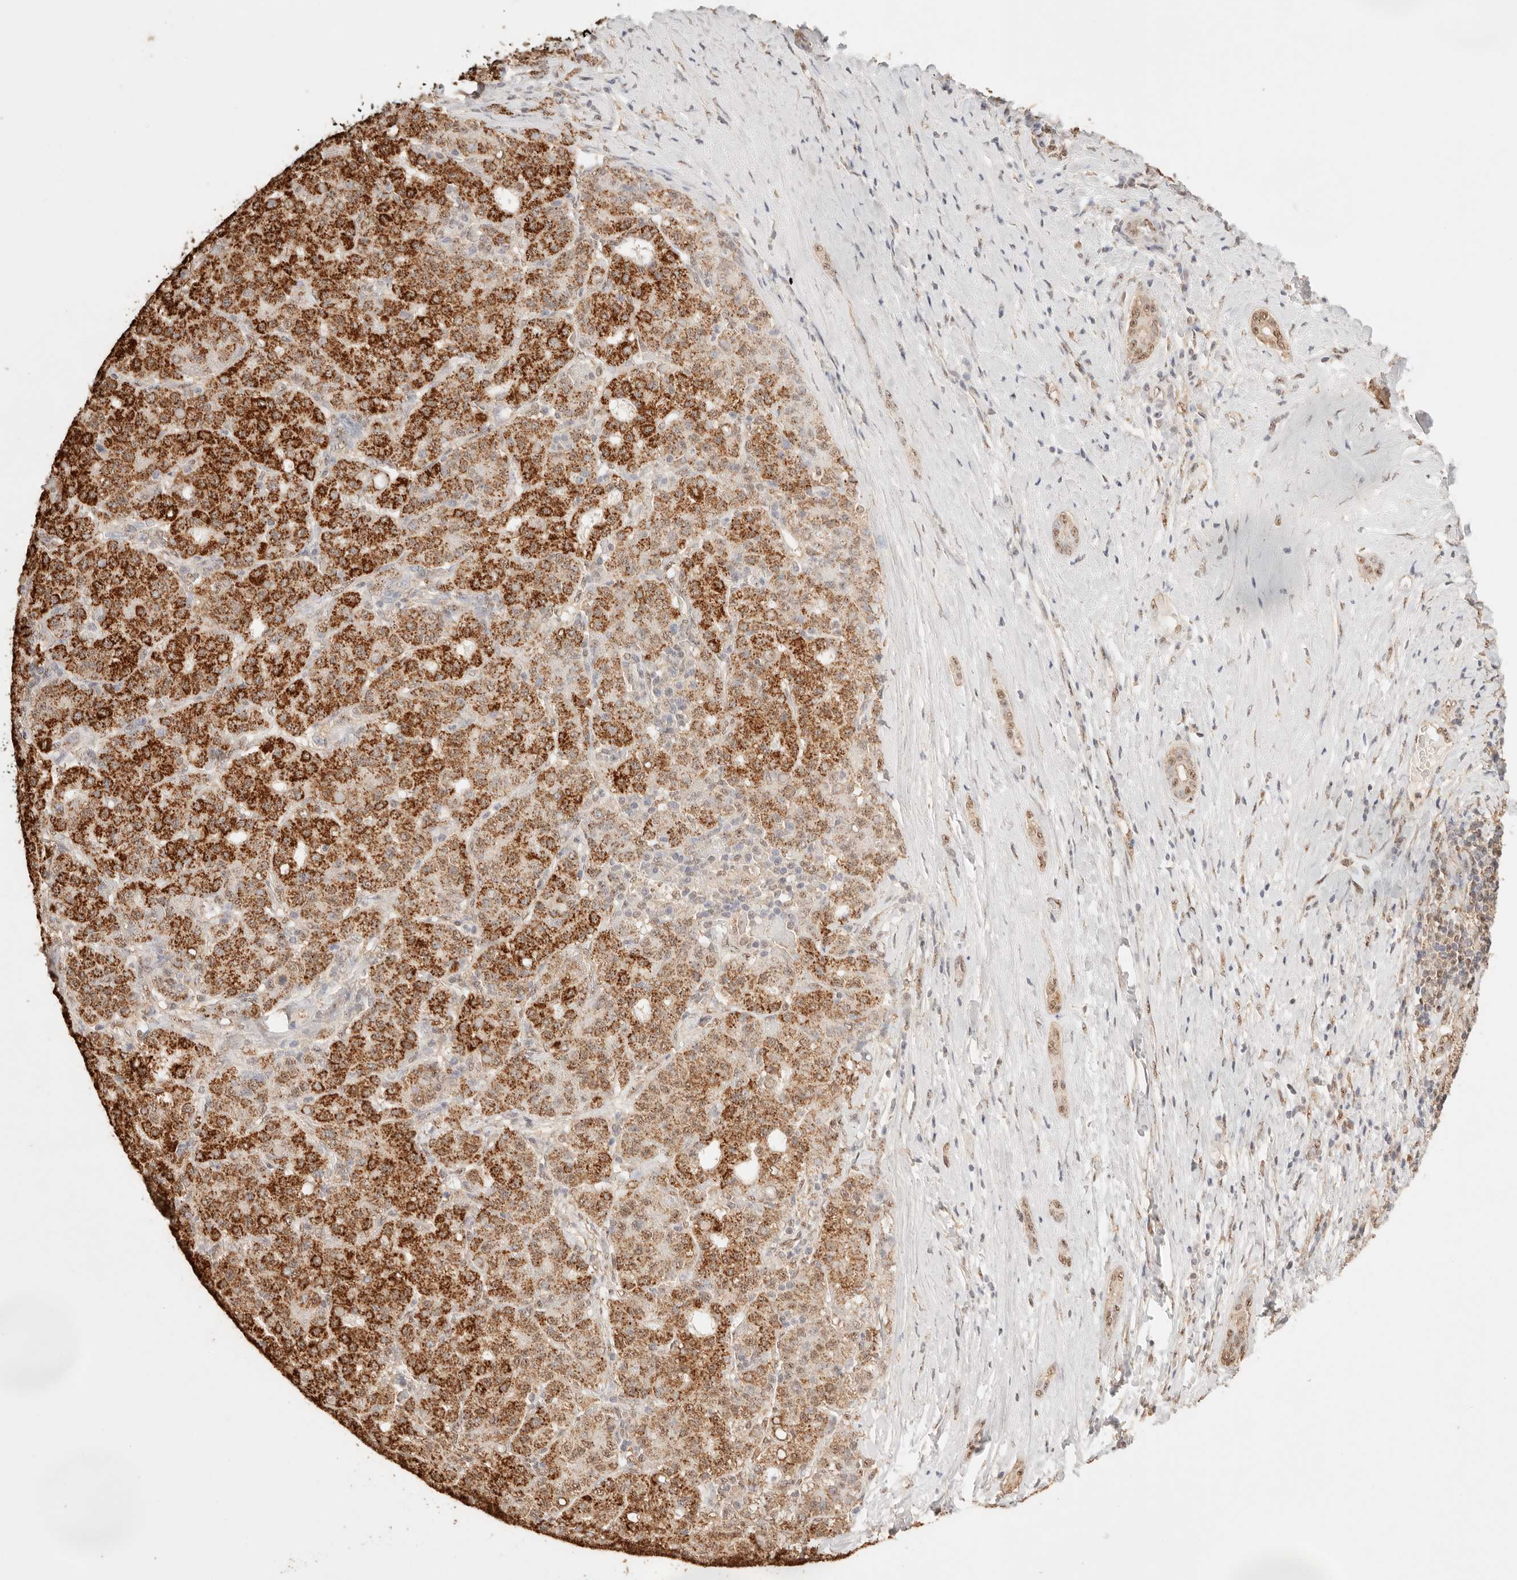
{"staining": {"intensity": "strong", "quantity": "25%-75%", "location": "cytoplasmic/membranous,nuclear"}, "tissue": "liver cancer", "cell_type": "Tumor cells", "image_type": "cancer", "snomed": [{"axis": "morphology", "description": "Carcinoma, Hepatocellular, NOS"}, {"axis": "topography", "description": "Liver"}], "caption": "IHC (DAB (3,3'-diaminobenzidine)) staining of hepatocellular carcinoma (liver) exhibits strong cytoplasmic/membranous and nuclear protein expression in approximately 25%-75% of tumor cells.", "gene": "IL1R2", "patient": {"sex": "male", "age": 65}}